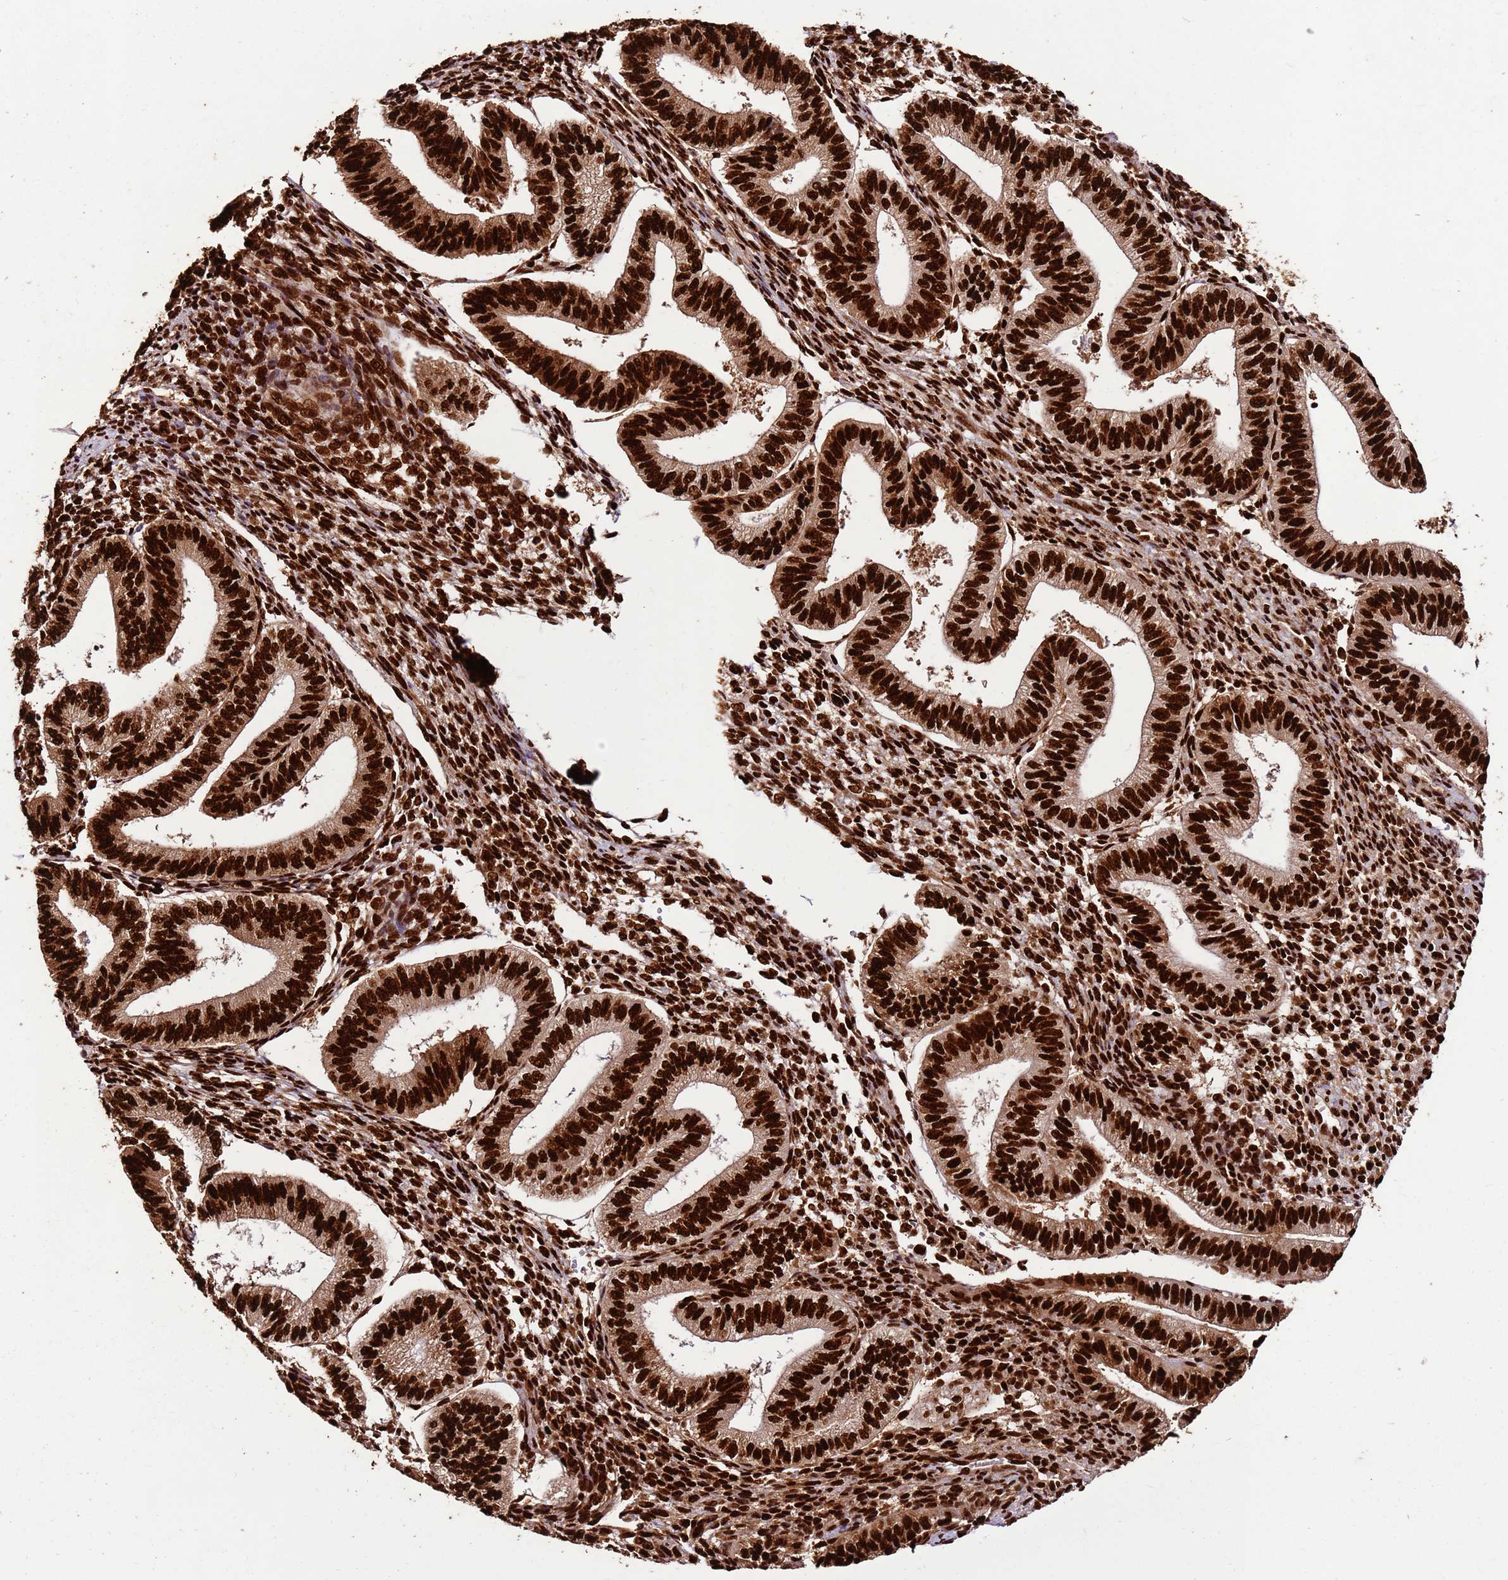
{"staining": {"intensity": "strong", "quantity": ">75%", "location": "nuclear"}, "tissue": "endometrium", "cell_type": "Cells in endometrial stroma", "image_type": "normal", "snomed": [{"axis": "morphology", "description": "Normal tissue, NOS"}, {"axis": "topography", "description": "Endometrium"}], "caption": "Immunohistochemical staining of normal endometrium demonstrates >75% levels of strong nuclear protein staining in approximately >75% of cells in endometrial stroma.", "gene": "HNRNPAB", "patient": {"sex": "female", "age": 34}}